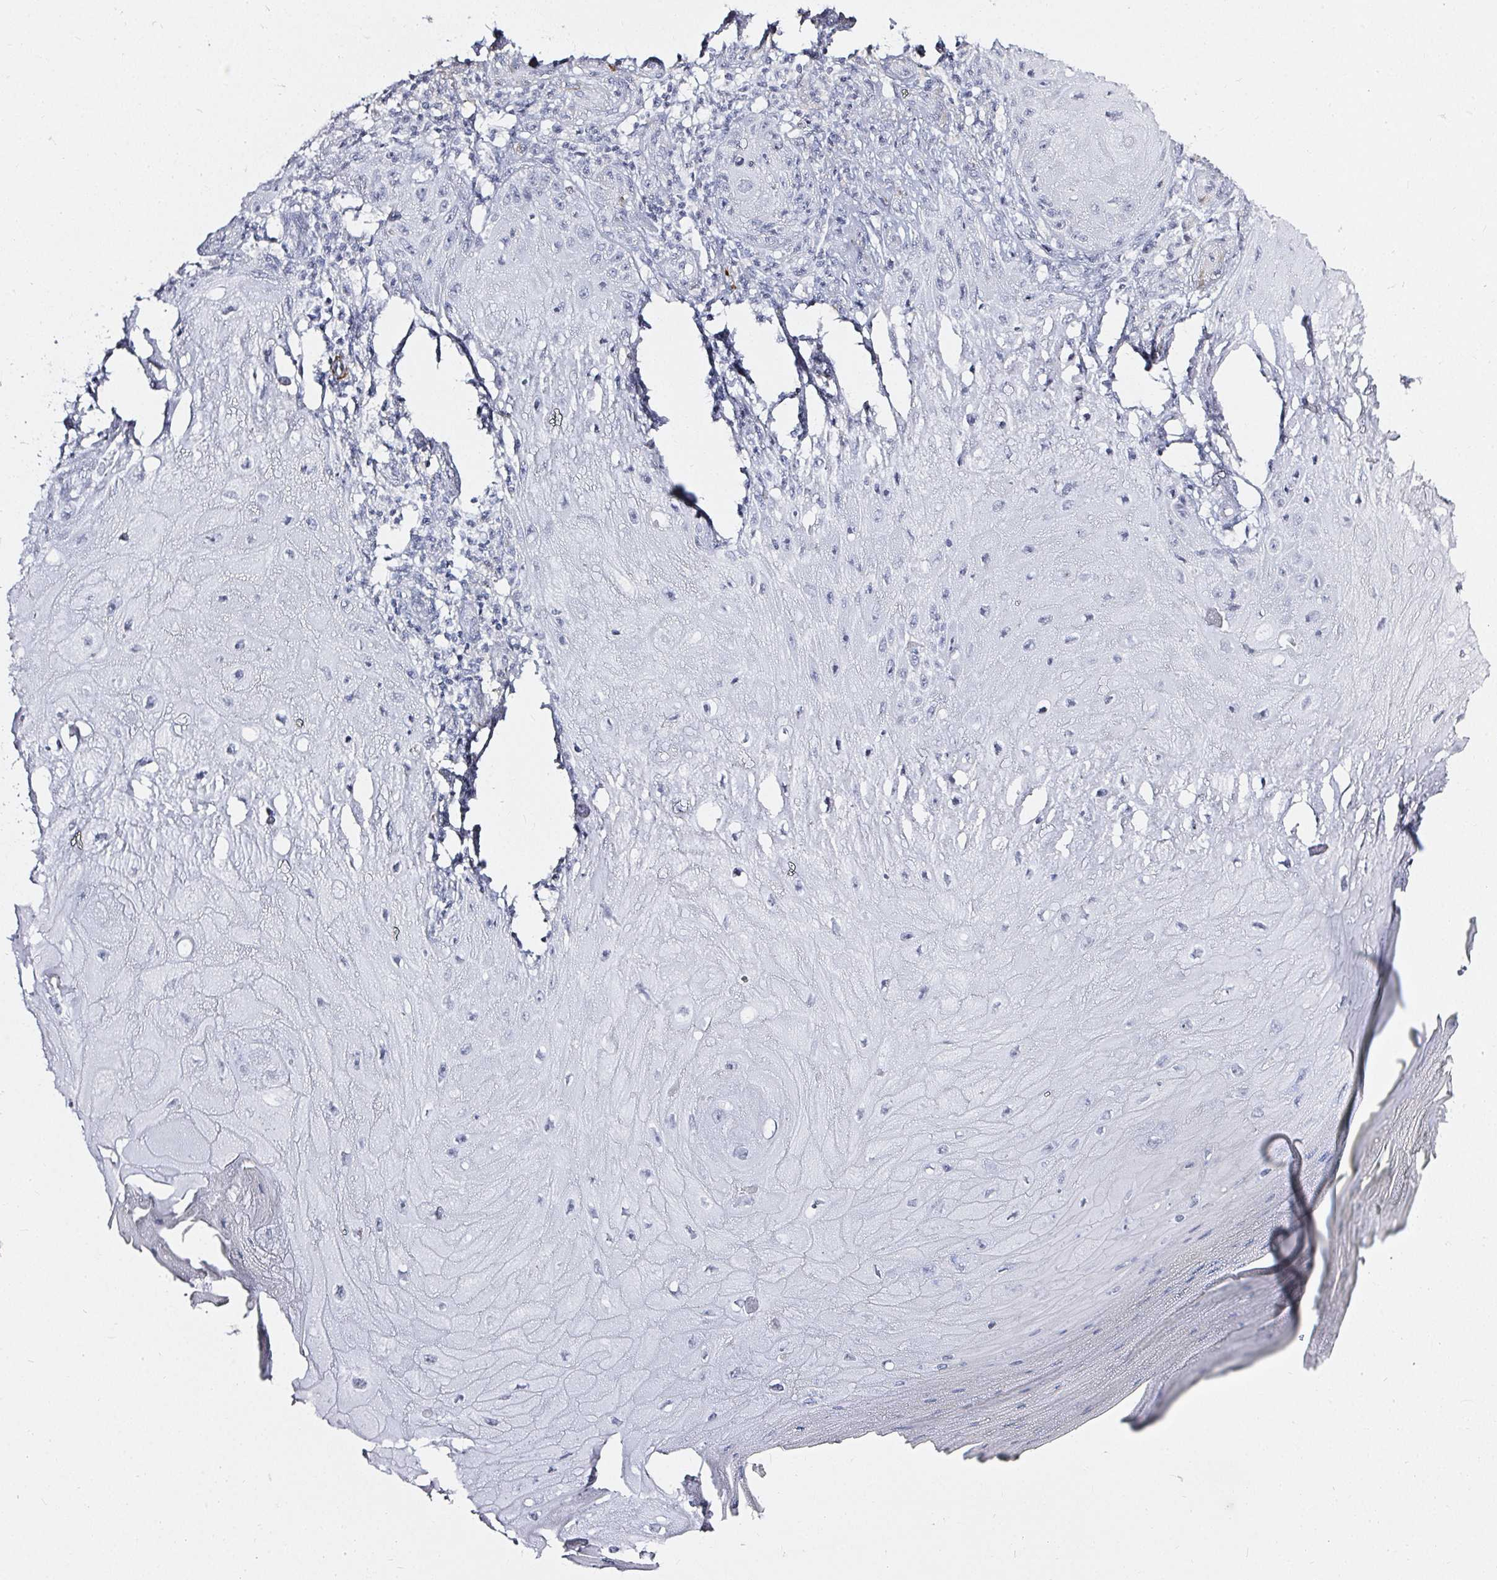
{"staining": {"intensity": "negative", "quantity": "none", "location": "none"}, "tissue": "skin cancer", "cell_type": "Tumor cells", "image_type": "cancer", "snomed": [{"axis": "morphology", "description": "Squamous cell carcinoma, NOS"}, {"axis": "topography", "description": "Skin"}], "caption": "An image of human skin squamous cell carcinoma is negative for staining in tumor cells.", "gene": "ACAN", "patient": {"sex": "female", "age": 77}}